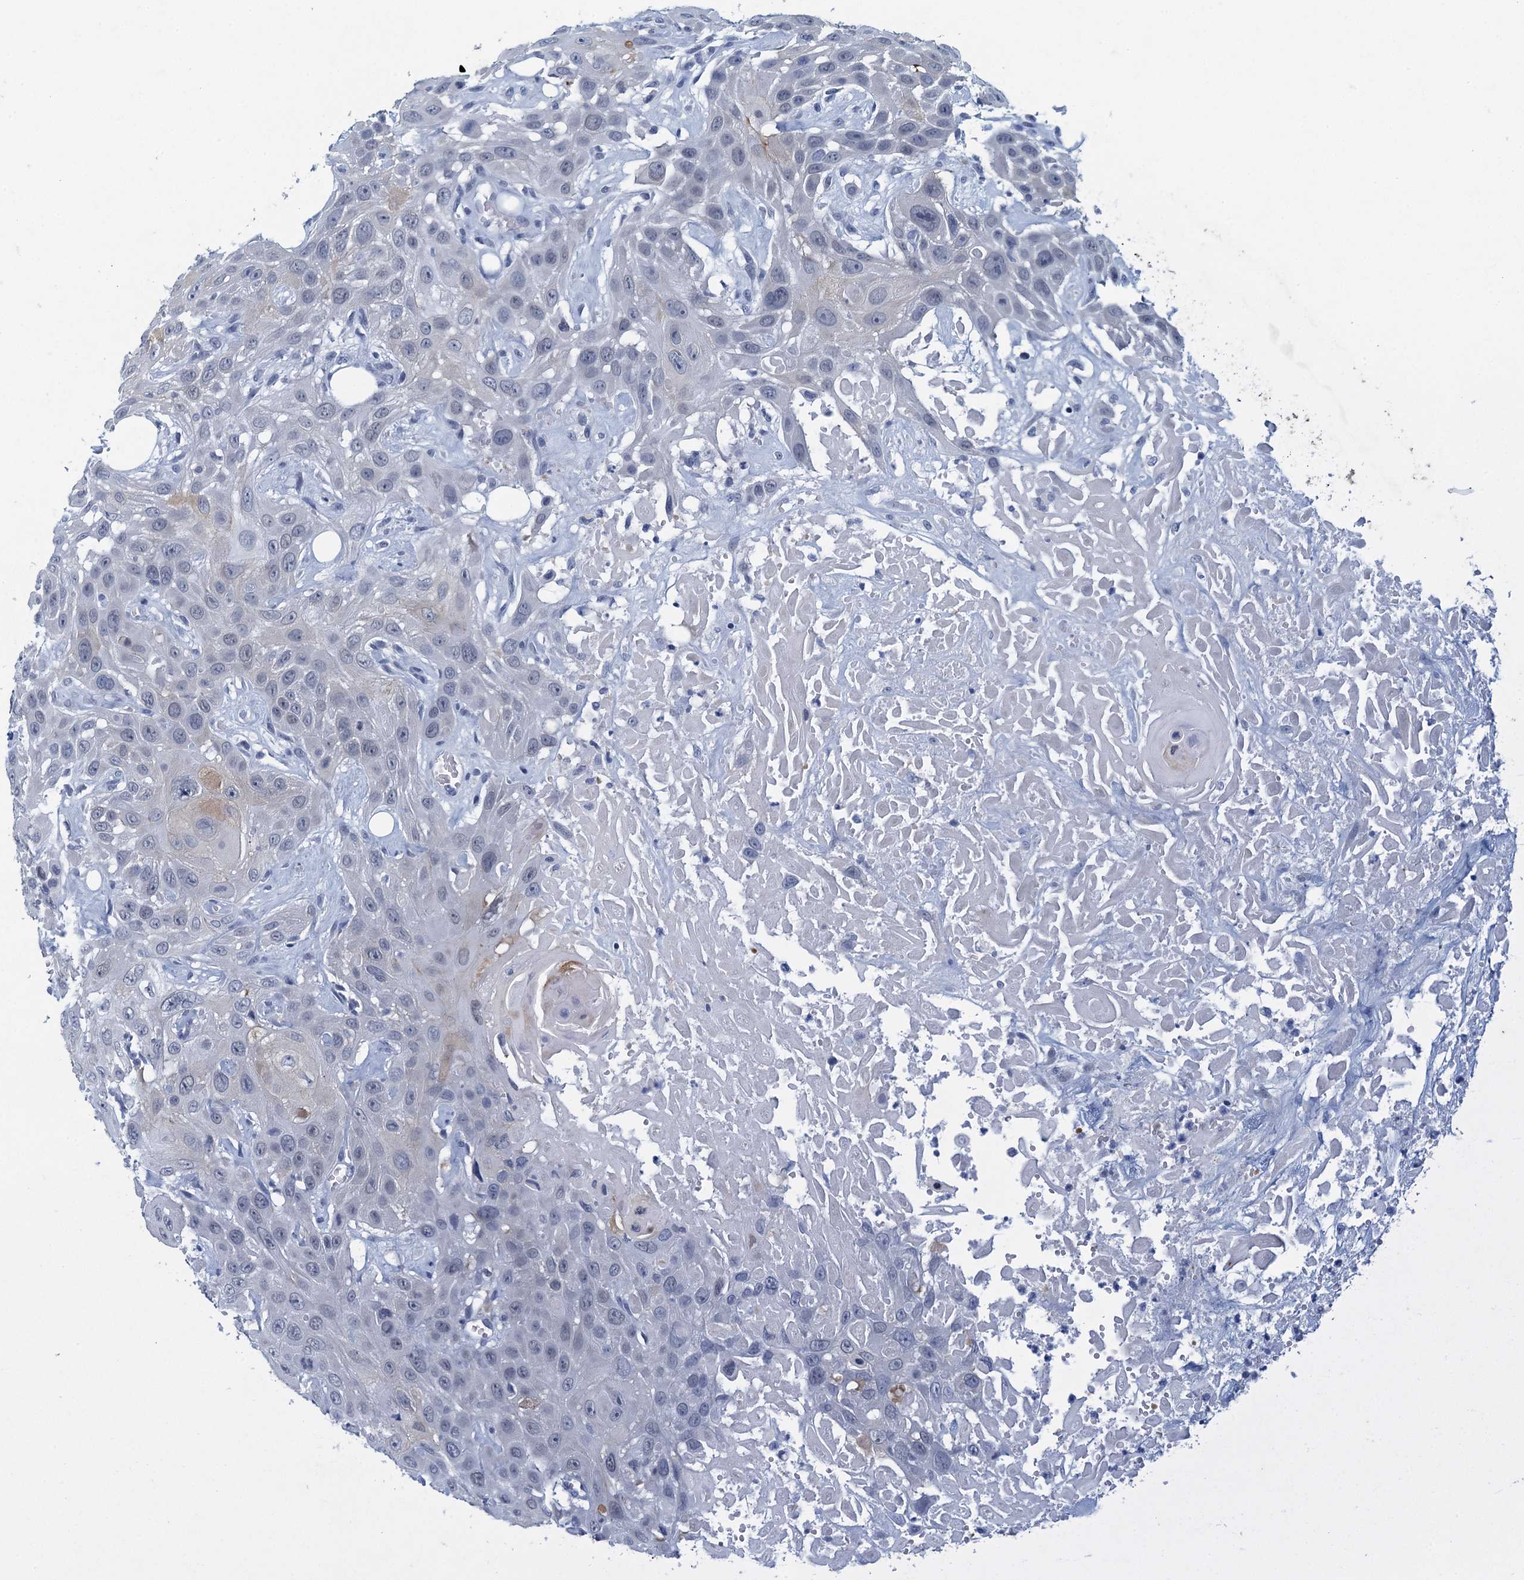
{"staining": {"intensity": "negative", "quantity": "none", "location": "none"}, "tissue": "head and neck cancer", "cell_type": "Tumor cells", "image_type": "cancer", "snomed": [{"axis": "morphology", "description": "Squamous cell carcinoma, NOS"}, {"axis": "topography", "description": "Head-Neck"}], "caption": "DAB immunohistochemical staining of human head and neck cancer (squamous cell carcinoma) shows no significant positivity in tumor cells.", "gene": "ENSG00000131152", "patient": {"sex": "male", "age": 81}}